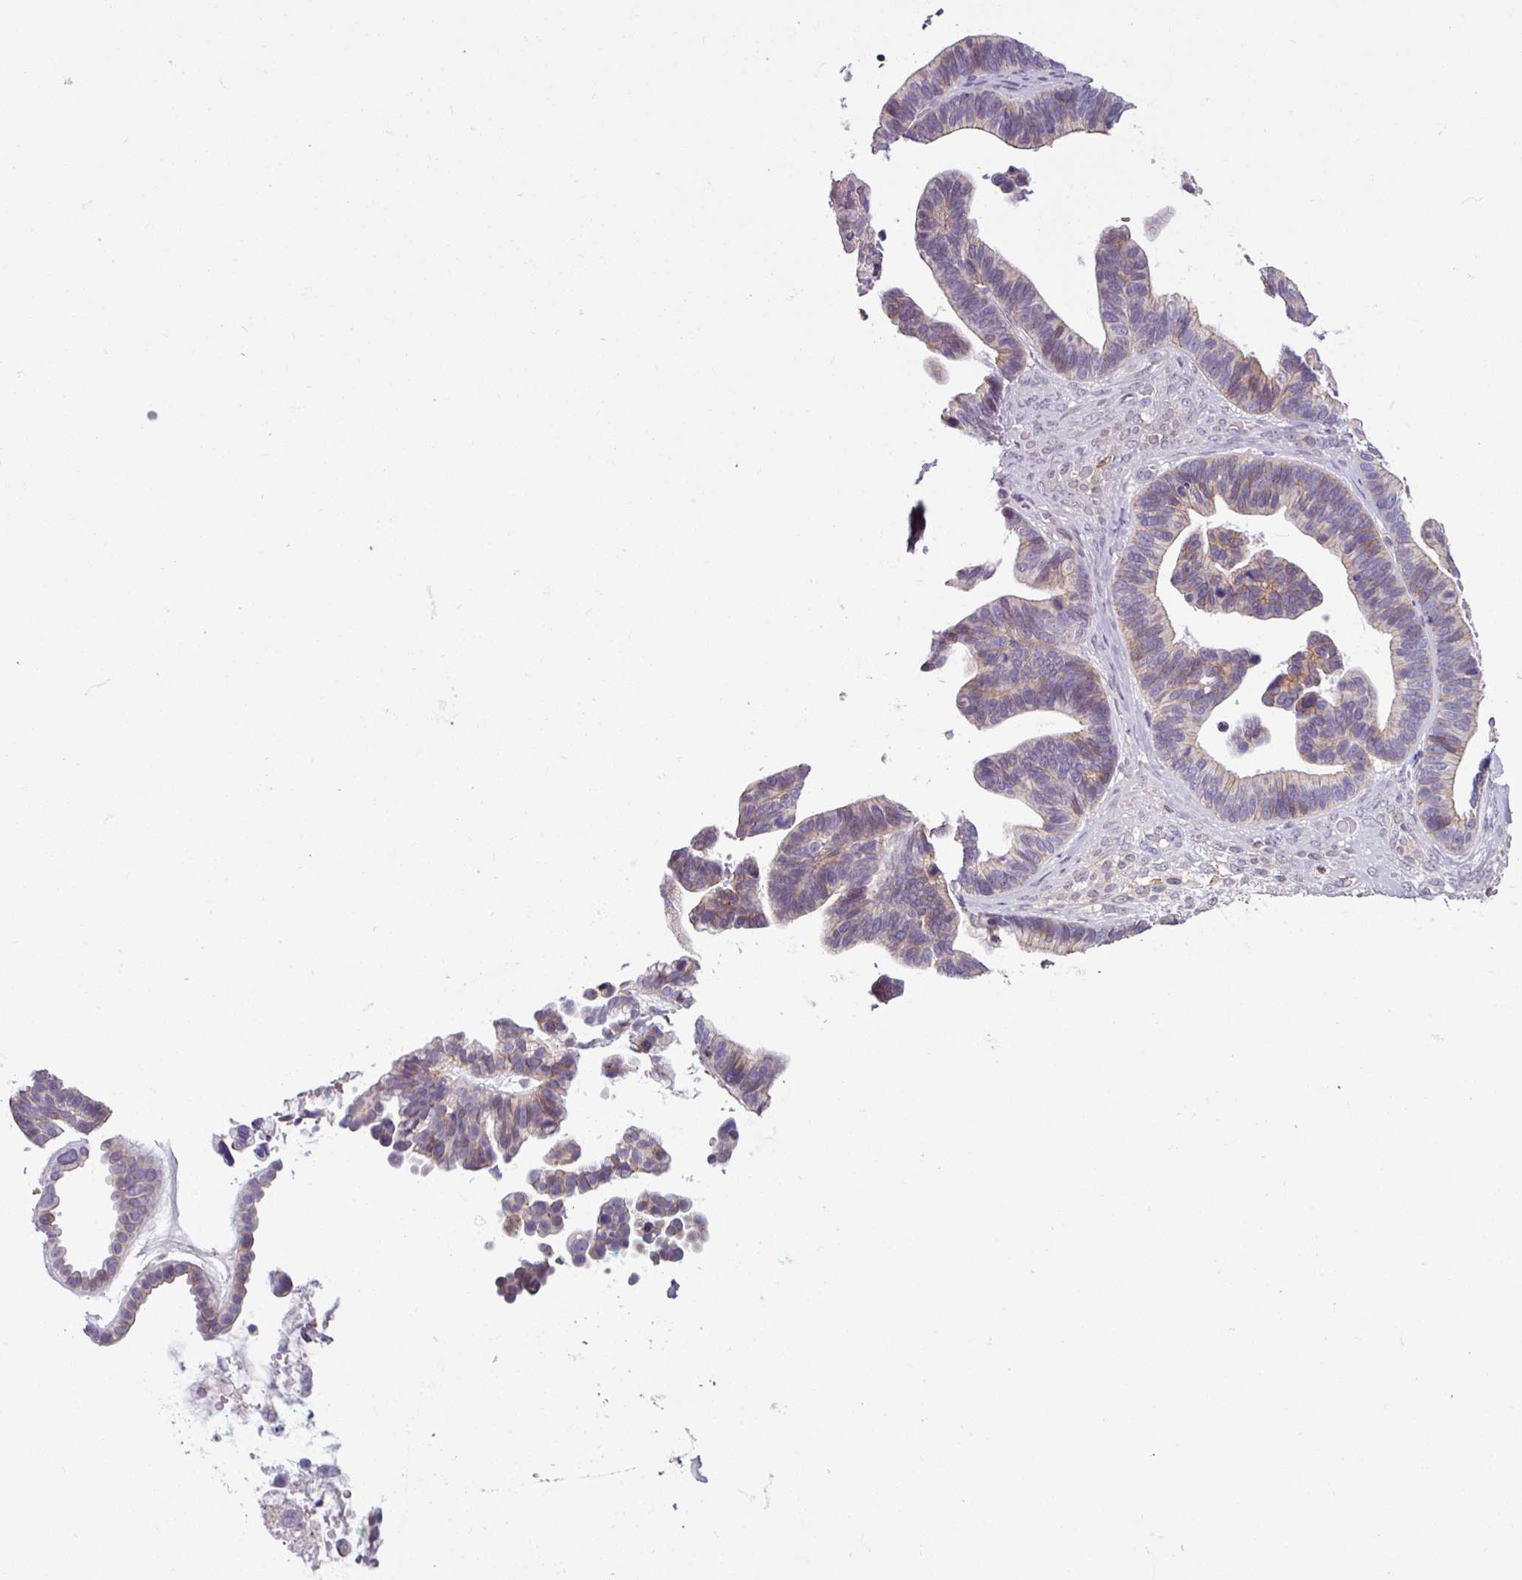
{"staining": {"intensity": "weak", "quantity": "<25%", "location": "cytoplasmic/membranous"}, "tissue": "ovarian cancer", "cell_type": "Tumor cells", "image_type": "cancer", "snomed": [{"axis": "morphology", "description": "Cystadenocarcinoma, serous, NOS"}, {"axis": "topography", "description": "Ovary"}], "caption": "Immunohistochemical staining of human ovarian cancer reveals no significant positivity in tumor cells. Brightfield microscopy of IHC stained with DAB (brown) and hematoxylin (blue), captured at high magnification.", "gene": "PNMA6A", "patient": {"sex": "female", "age": 56}}